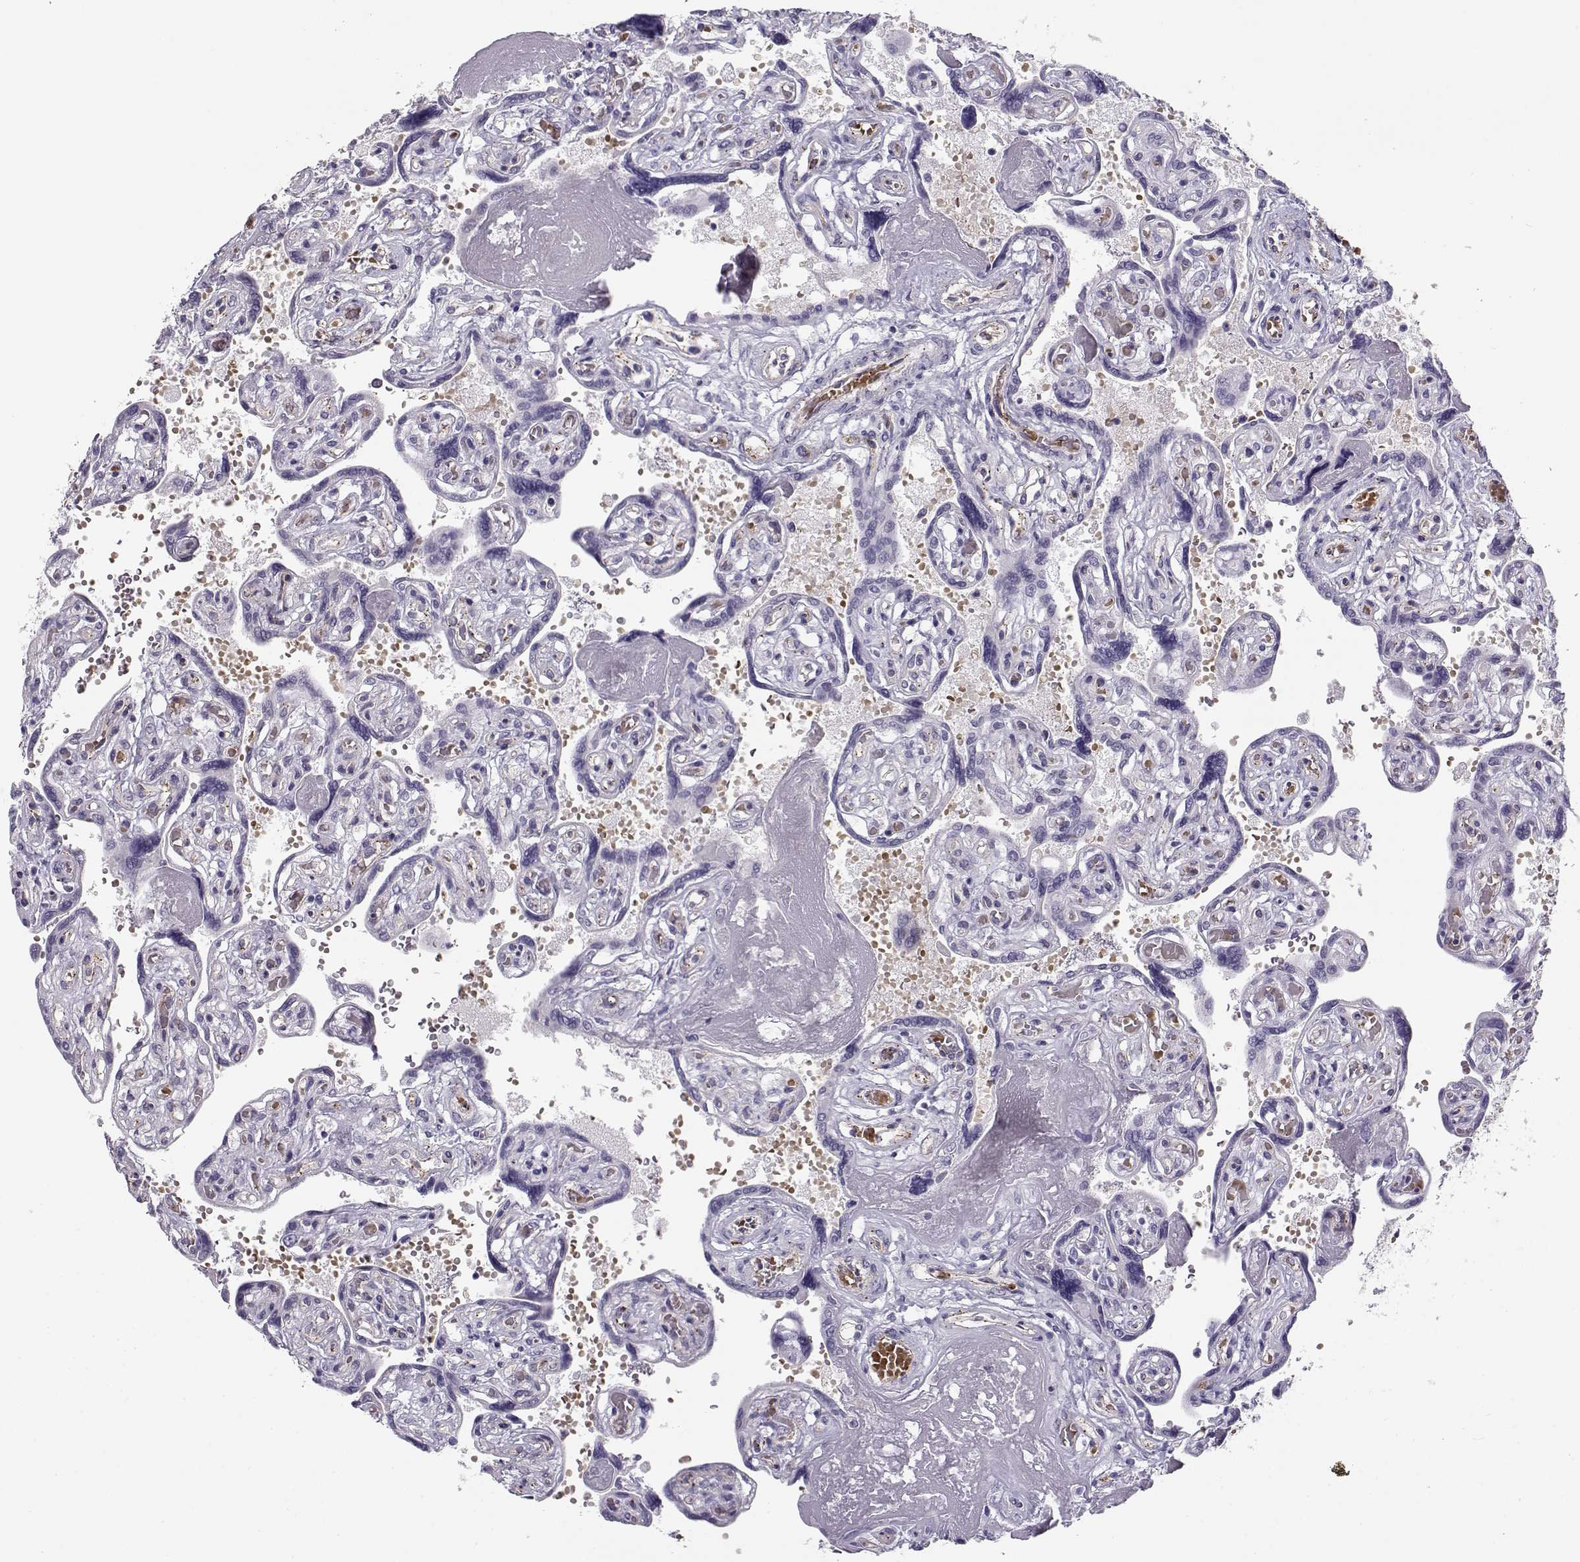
{"staining": {"intensity": "negative", "quantity": "none", "location": "none"}, "tissue": "placenta", "cell_type": "Decidual cells", "image_type": "normal", "snomed": [{"axis": "morphology", "description": "Normal tissue, NOS"}, {"axis": "topography", "description": "Placenta"}], "caption": "Immunohistochemistry (IHC) image of normal placenta: human placenta stained with DAB shows no significant protein expression in decidual cells.", "gene": "MYO1A", "patient": {"sex": "female", "age": 32}}